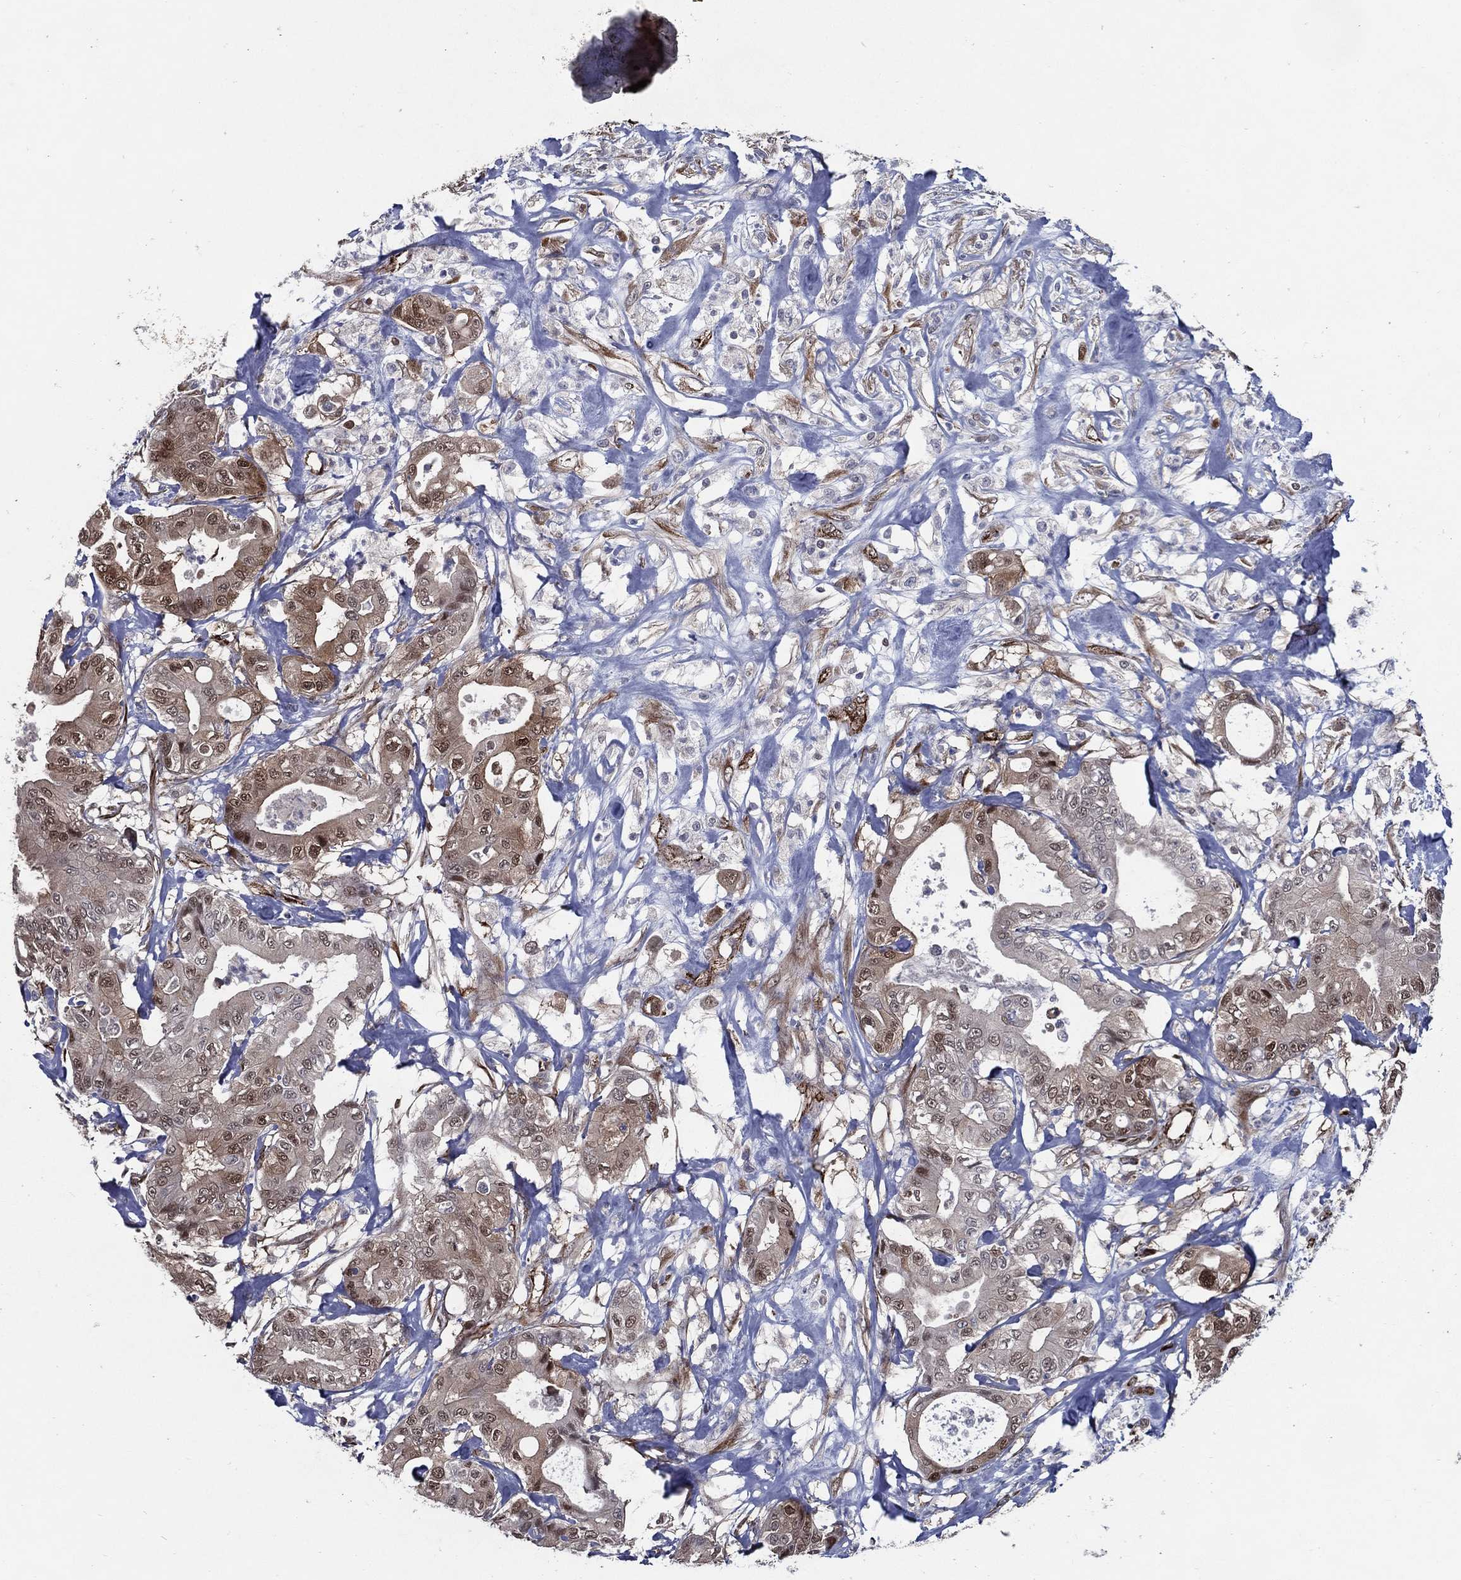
{"staining": {"intensity": "moderate", "quantity": "<25%", "location": "cytoplasmic/membranous,nuclear"}, "tissue": "pancreatic cancer", "cell_type": "Tumor cells", "image_type": "cancer", "snomed": [{"axis": "morphology", "description": "Adenocarcinoma, NOS"}, {"axis": "topography", "description": "Pancreas"}], "caption": "Human pancreatic cancer (adenocarcinoma) stained for a protein (brown) demonstrates moderate cytoplasmic/membranous and nuclear positive positivity in about <25% of tumor cells.", "gene": "ARHGAP11A", "patient": {"sex": "male", "age": 71}}